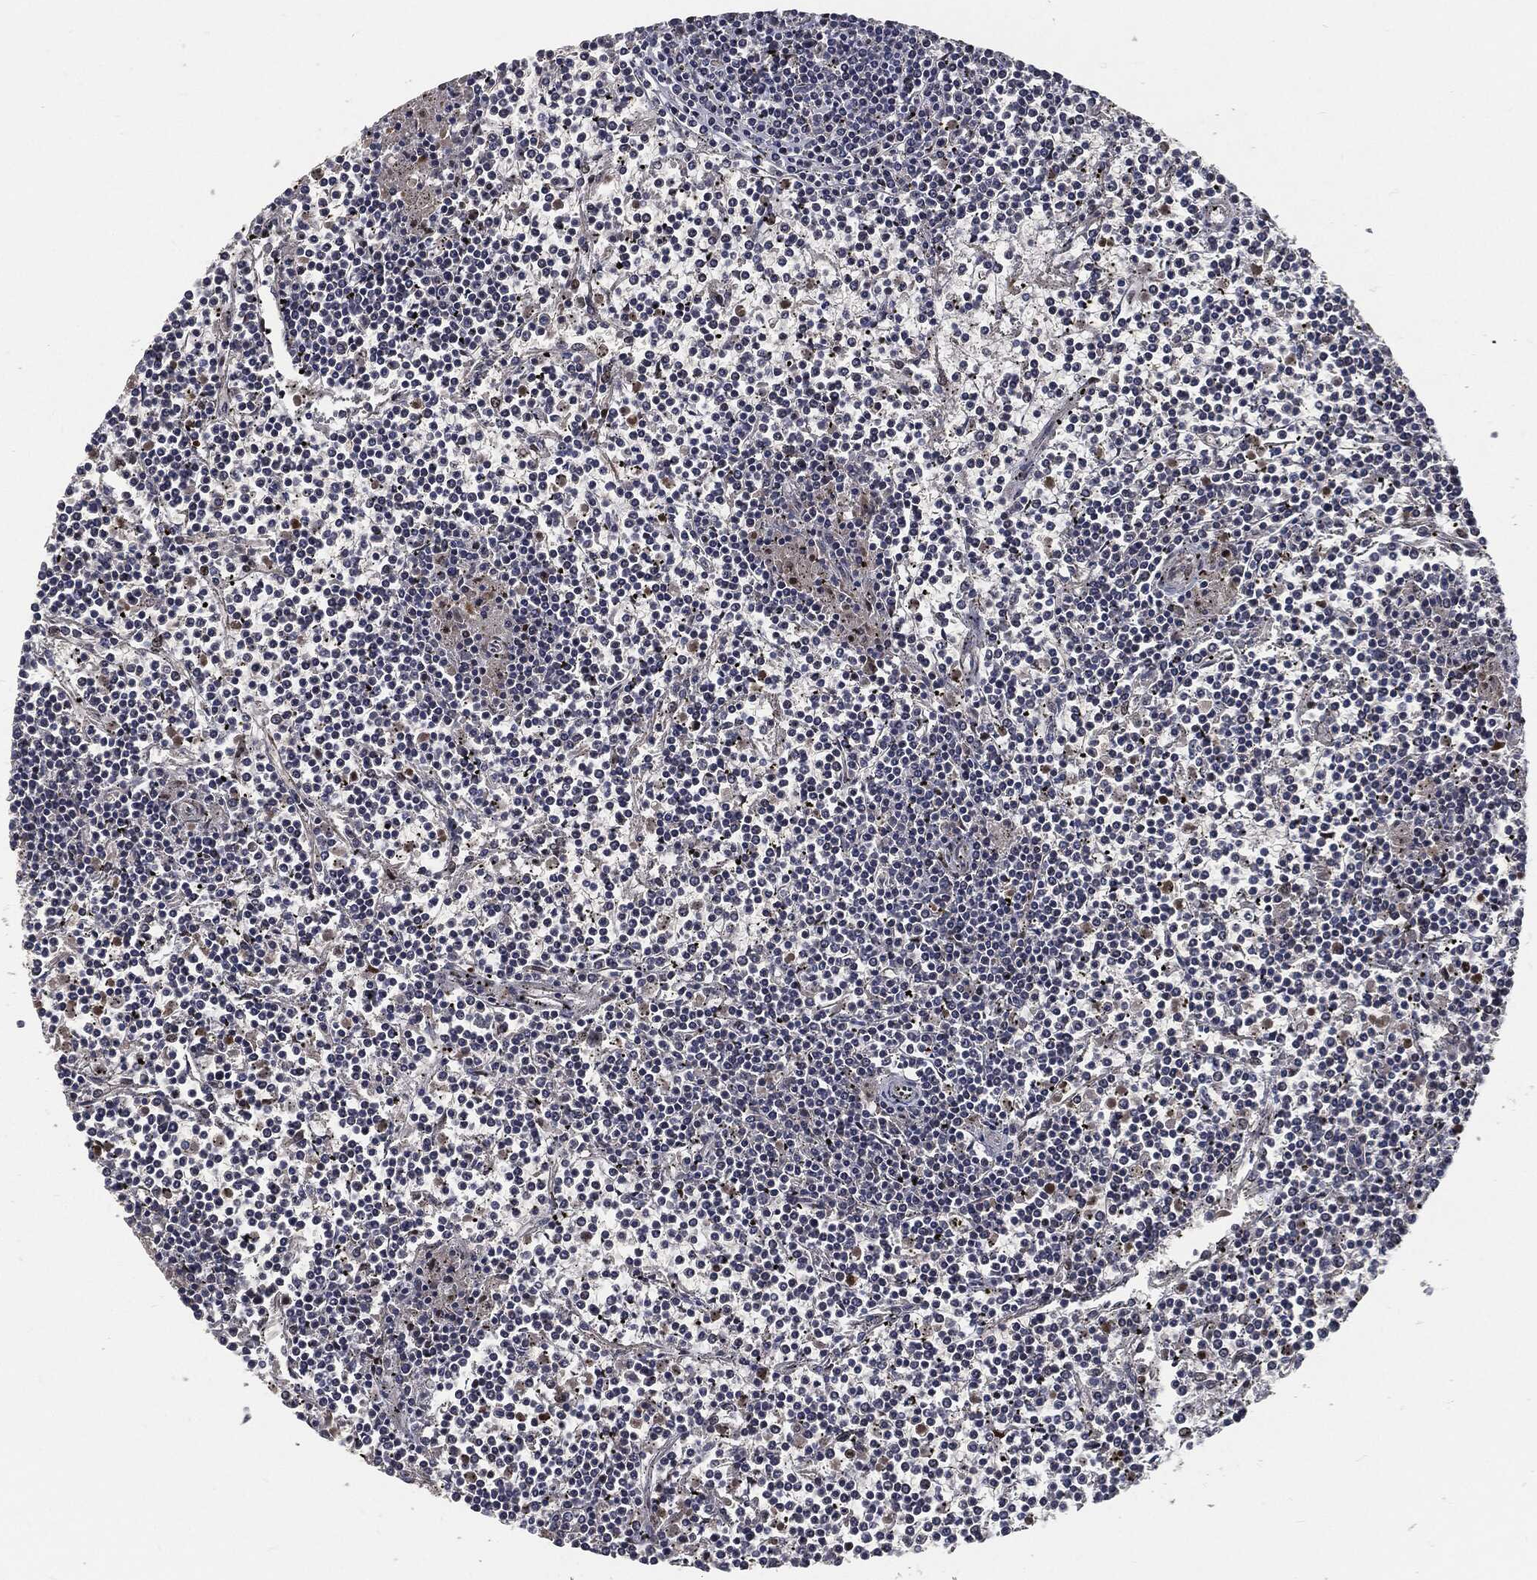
{"staining": {"intensity": "strong", "quantity": "<25%", "location": "nuclear"}, "tissue": "lymphoma", "cell_type": "Tumor cells", "image_type": "cancer", "snomed": [{"axis": "morphology", "description": "Malignant lymphoma, non-Hodgkin's type, Low grade"}, {"axis": "topography", "description": "Spleen"}], "caption": "IHC micrograph of neoplastic tissue: malignant lymphoma, non-Hodgkin's type (low-grade) stained using immunohistochemistry reveals medium levels of strong protein expression localized specifically in the nuclear of tumor cells, appearing as a nuclear brown color.", "gene": "ANXA1", "patient": {"sex": "female", "age": 19}}